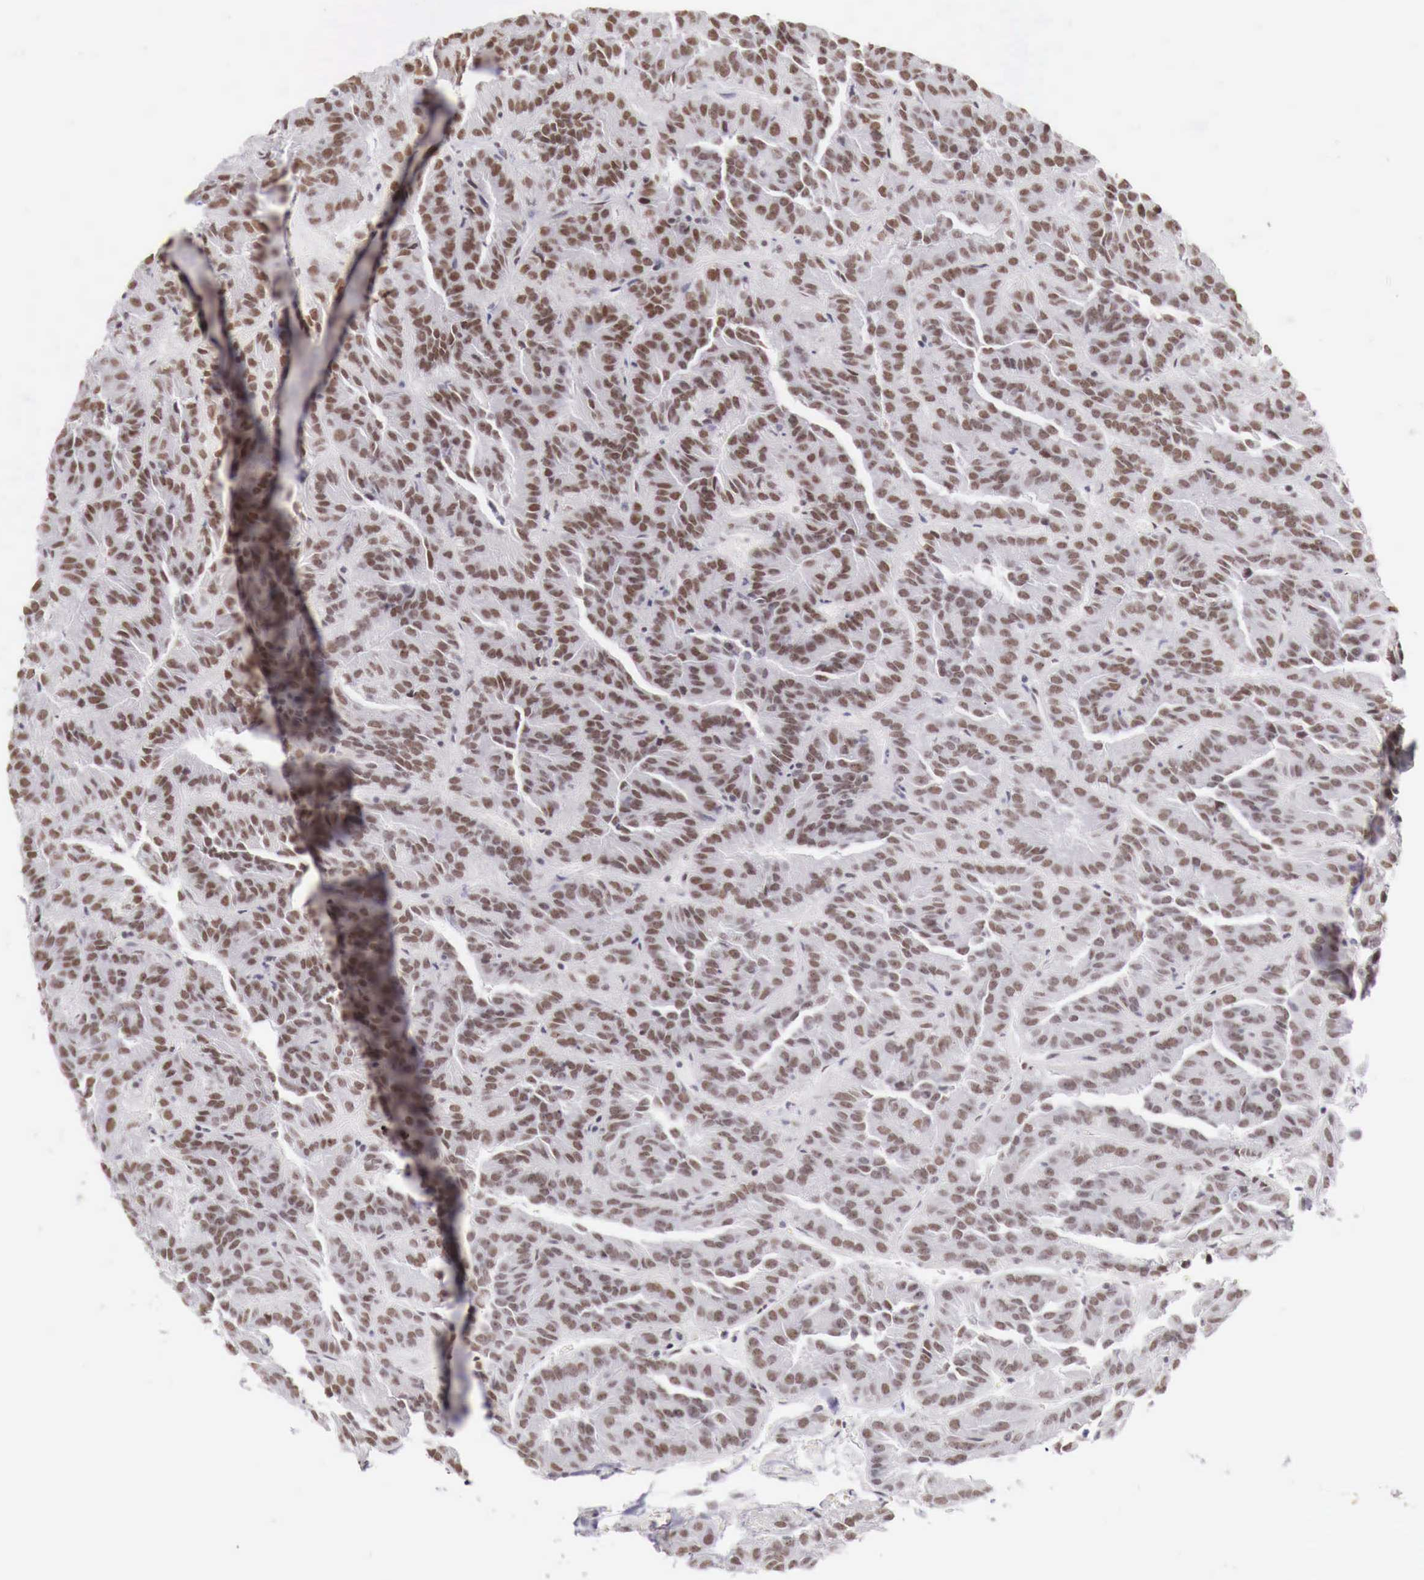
{"staining": {"intensity": "moderate", "quantity": "25%-75%", "location": "nuclear"}, "tissue": "renal cancer", "cell_type": "Tumor cells", "image_type": "cancer", "snomed": [{"axis": "morphology", "description": "Adenocarcinoma, NOS"}, {"axis": "topography", "description": "Kidney"}], "caption": "Immunohistochemical staining of human adenocarcinoma (renal) reveals medium levels of moderate nuclear protein staining in approximately 25%-75% of tumor cells.", "gene": "PHF14", "patient": {"sex": "male", "age": 46}}